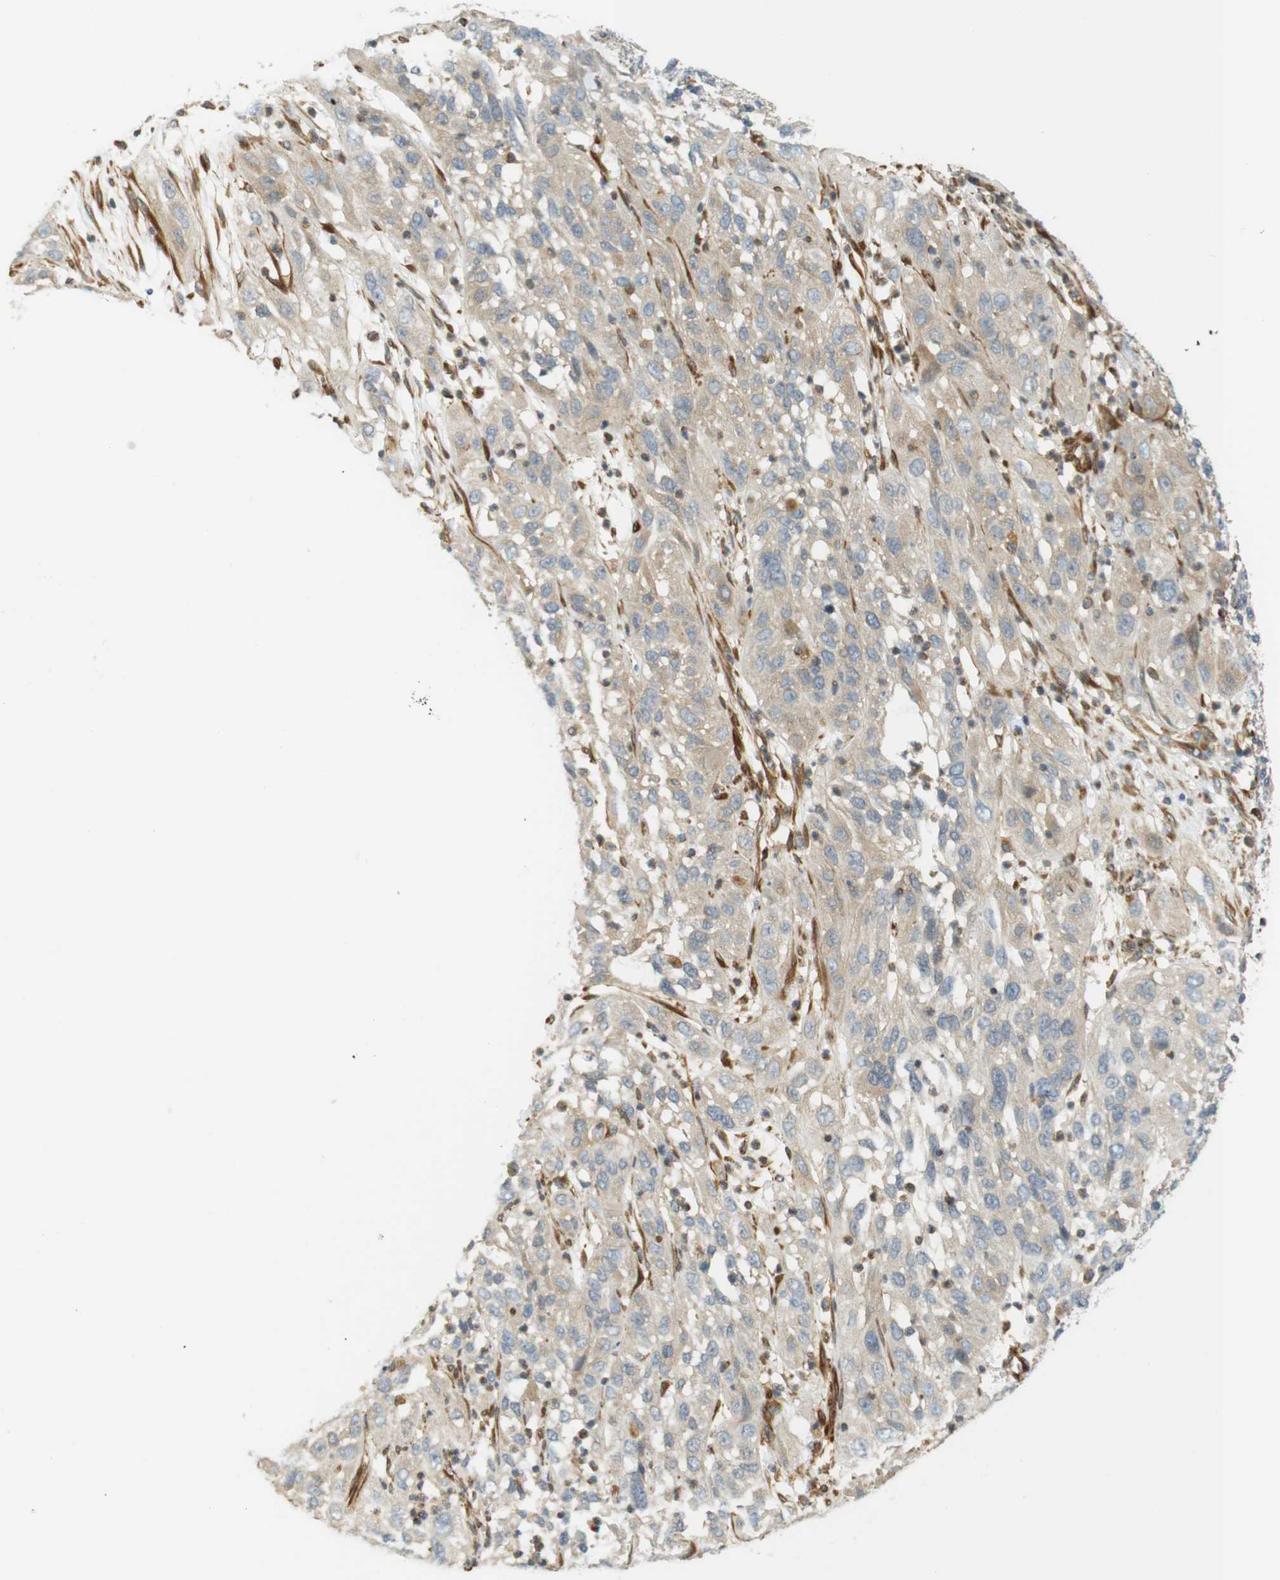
{"staining": {"intensity": "weak", "quantity": ">75%", "location": "cytoplasmic/membranous"}, "tissue": "cervical cancer", "cell_type": "Tumor cells", "image_type": "cancer", "snomed": [{"axis": "morphology", "description": "Squamous cell carcinoma, NOS"}, {"axis": "topography", "description": "Cervix"}], "caption": "Immunohistochemistry (IHC) staining of cervical cancer, which shows low levels of weak cytoplasmic/membranous staining in about >75% of tumor cells indicating weak cytoplasmic/membranous protein positivity. The staining was performed using DAB (3,3'-diaminobenzidine) (brown) for protein detection and nuclei were counterstained in hematoxylin (blue).", "gene": "CYTH3", "patient": {"sex": "female", "age": 32}}